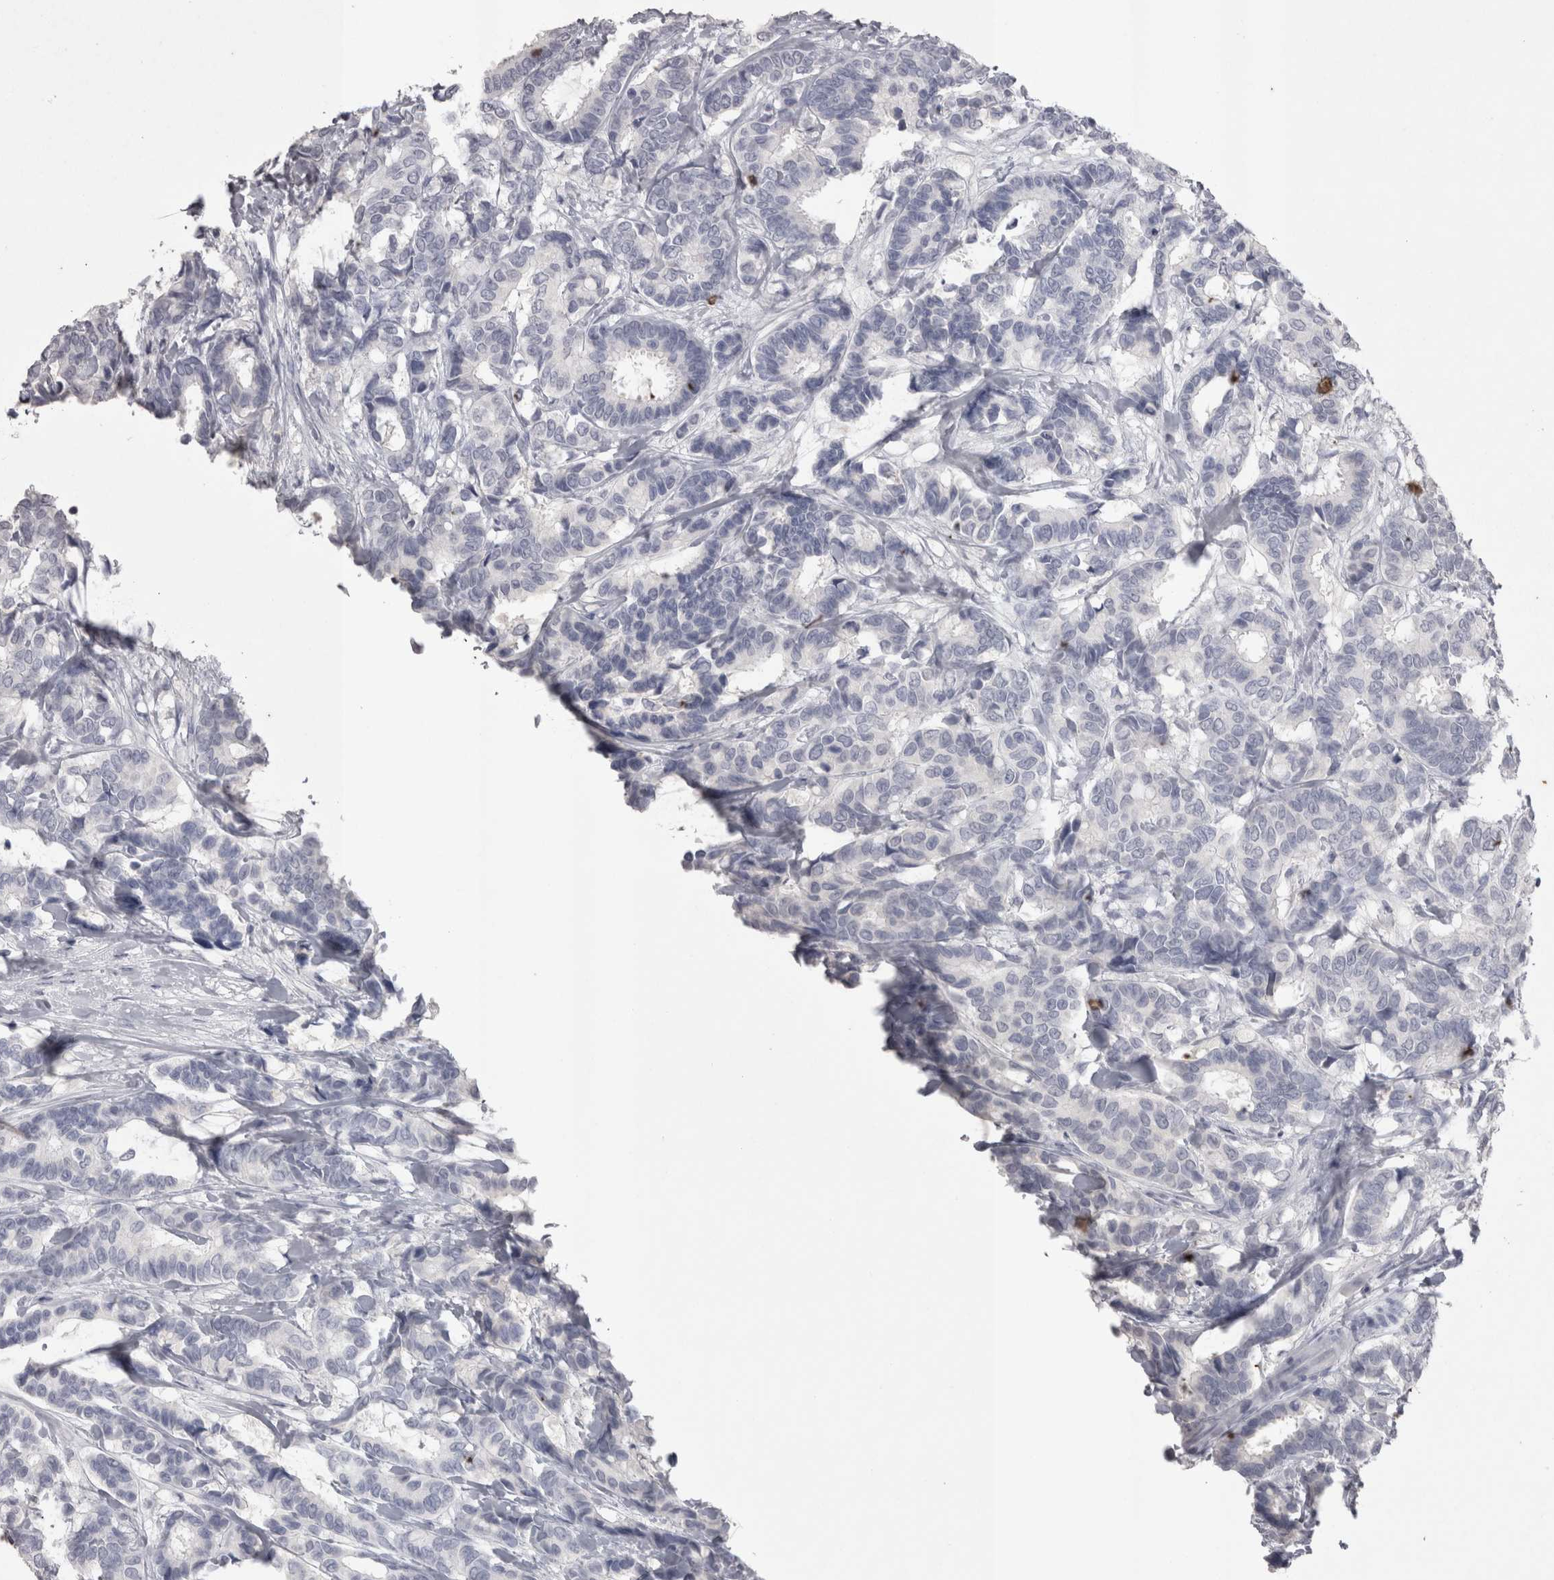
{"staining": {"intensity": "negative", "quantity": "none", "location": "none"}, "tissue": "breast cancer", "cell_type": "Tumor cells", "image_type": "cancer", "snomed": [{"axis": "morphology", "description": "Duct carcinoma"}, {"axis": "topography", "description": "Breast"}], "caption": "A histopathology image of breast infiltrating ductal carcinoma stained for a protein exhibits no brown staining in tumor cells.", "gene": "LAX1", "patient": {"sex": "female", "age": 87}}